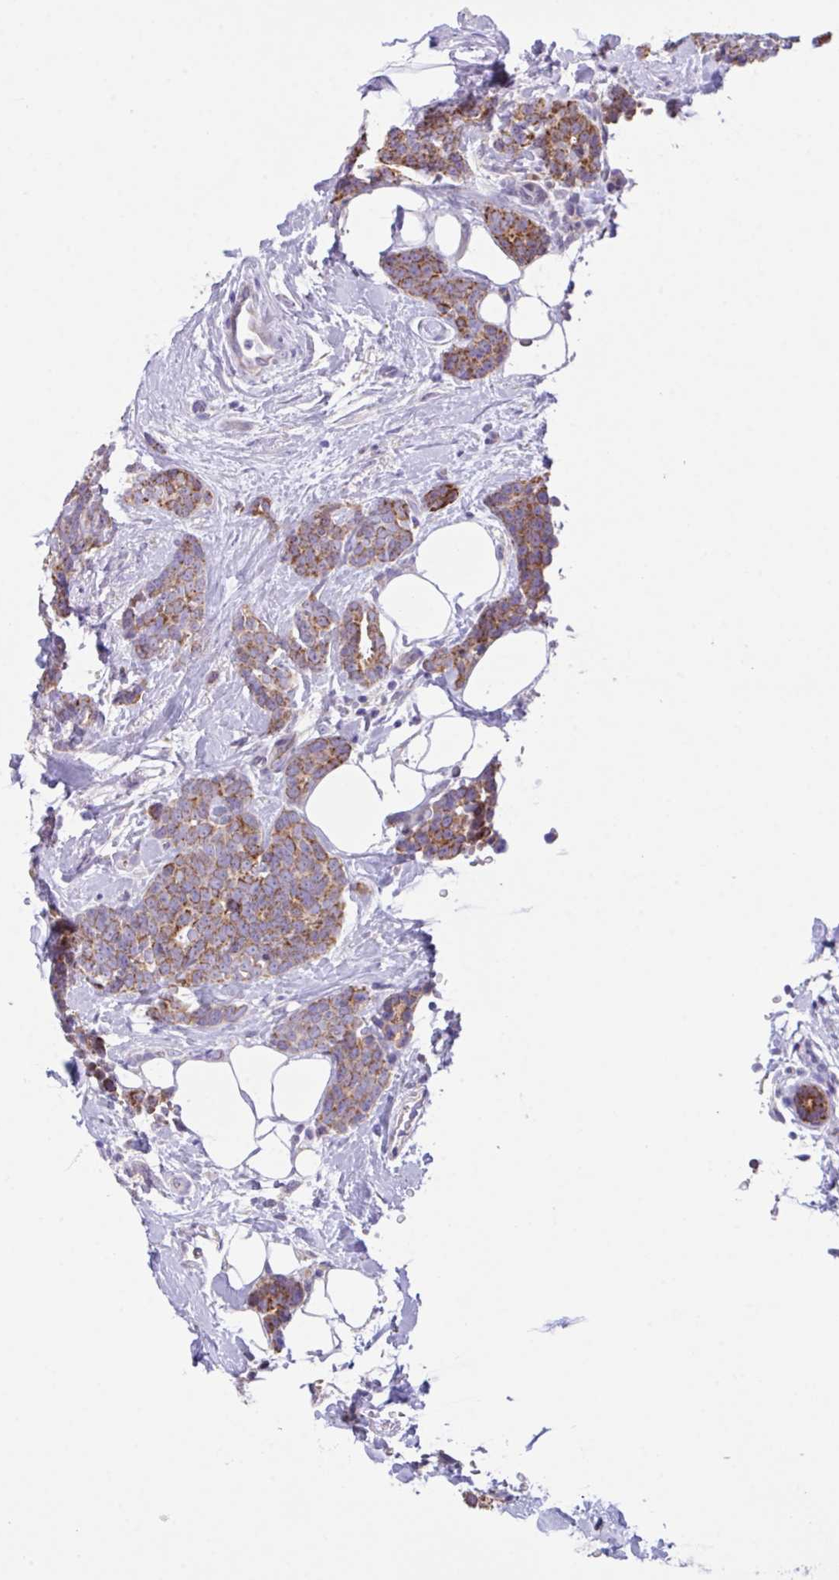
{"staining": {"intensity": "moderate", "quantity": ">75%", "location": "cytoplasmic/membranous"}, "tissue": "breast cancer", "cell_type": "Tumor cells", "image_type": "cancer", "snomed": [{"axis": "morphology", "description": "Duct carcinoma"}, {"axis": "topography", "description": "Breast"}], "caption": "Protein staining by immunohistochemistry reveals moderate cytoplasmic/membranous expression in about >75% of tumor cells in infiltrating ductal carcinoma (breast). (DAB (3,3'-diaminobenzidine) = brown stain, brightfield microscopy at high magnification).", "gene": "CHDH", "patient": {"sex": "female", "age": 71}}